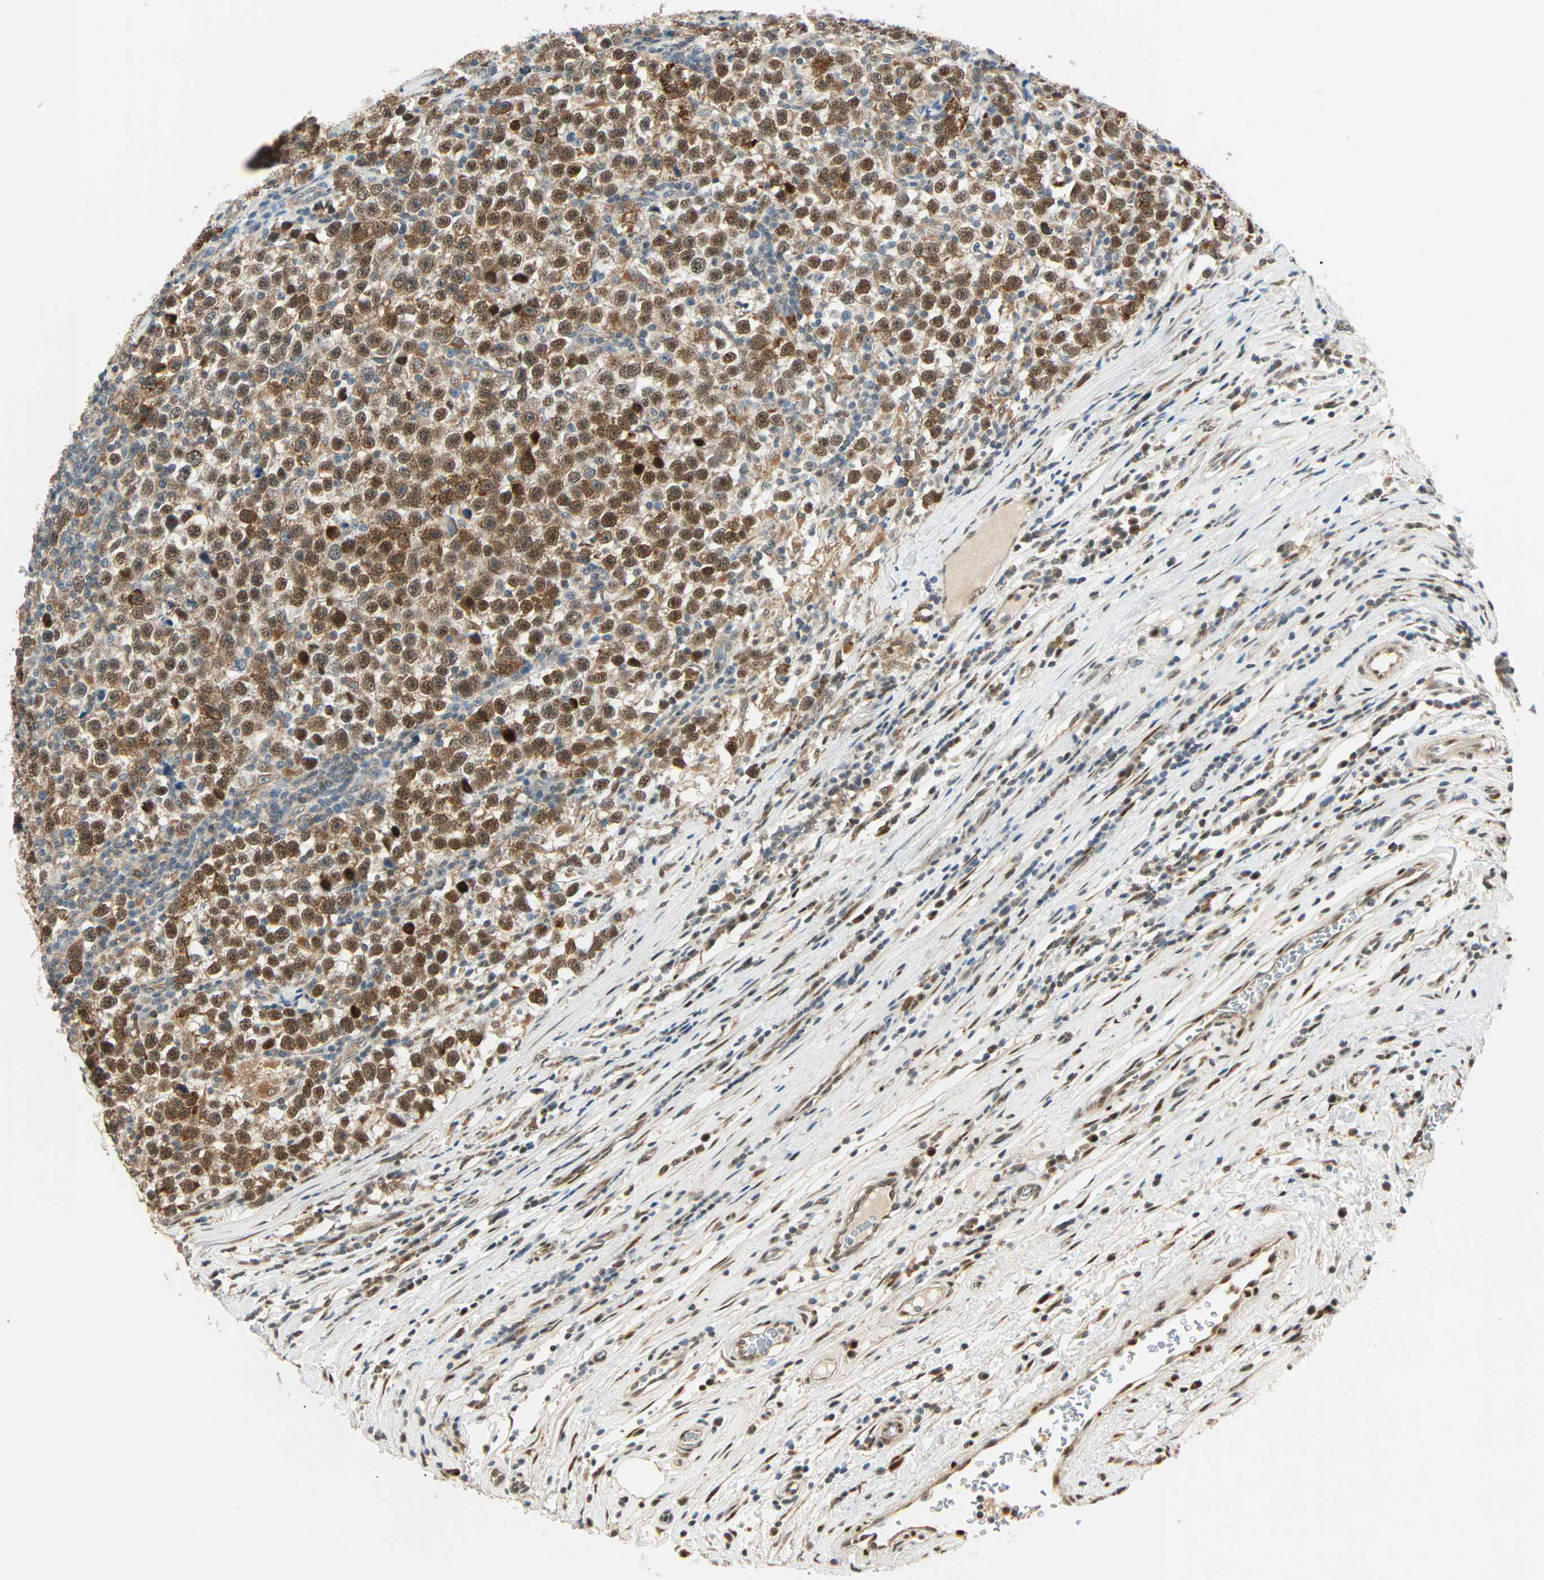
{"staining": {"intensity": "strong", "quantity": ">75%", "location": "cytoplasmic/membranous,nuclear"}, "tissue": "testis cancer", "cell_type": "Tumor cells", "image_type": "cancer", "snomed": [{"axis": "morphology", "description": "Seminoma, NOS"}, {"axis": "topography", "description": "Testis"}], "caption": "This is a histology image of immunohistochemistry staining of testis seminoma, which shows strong positivity in the cytoplasmic/membranous and nuclear of tumor cells.", "gene": "PNPLA6", "patient": {"sex": "male", "age": 43}}